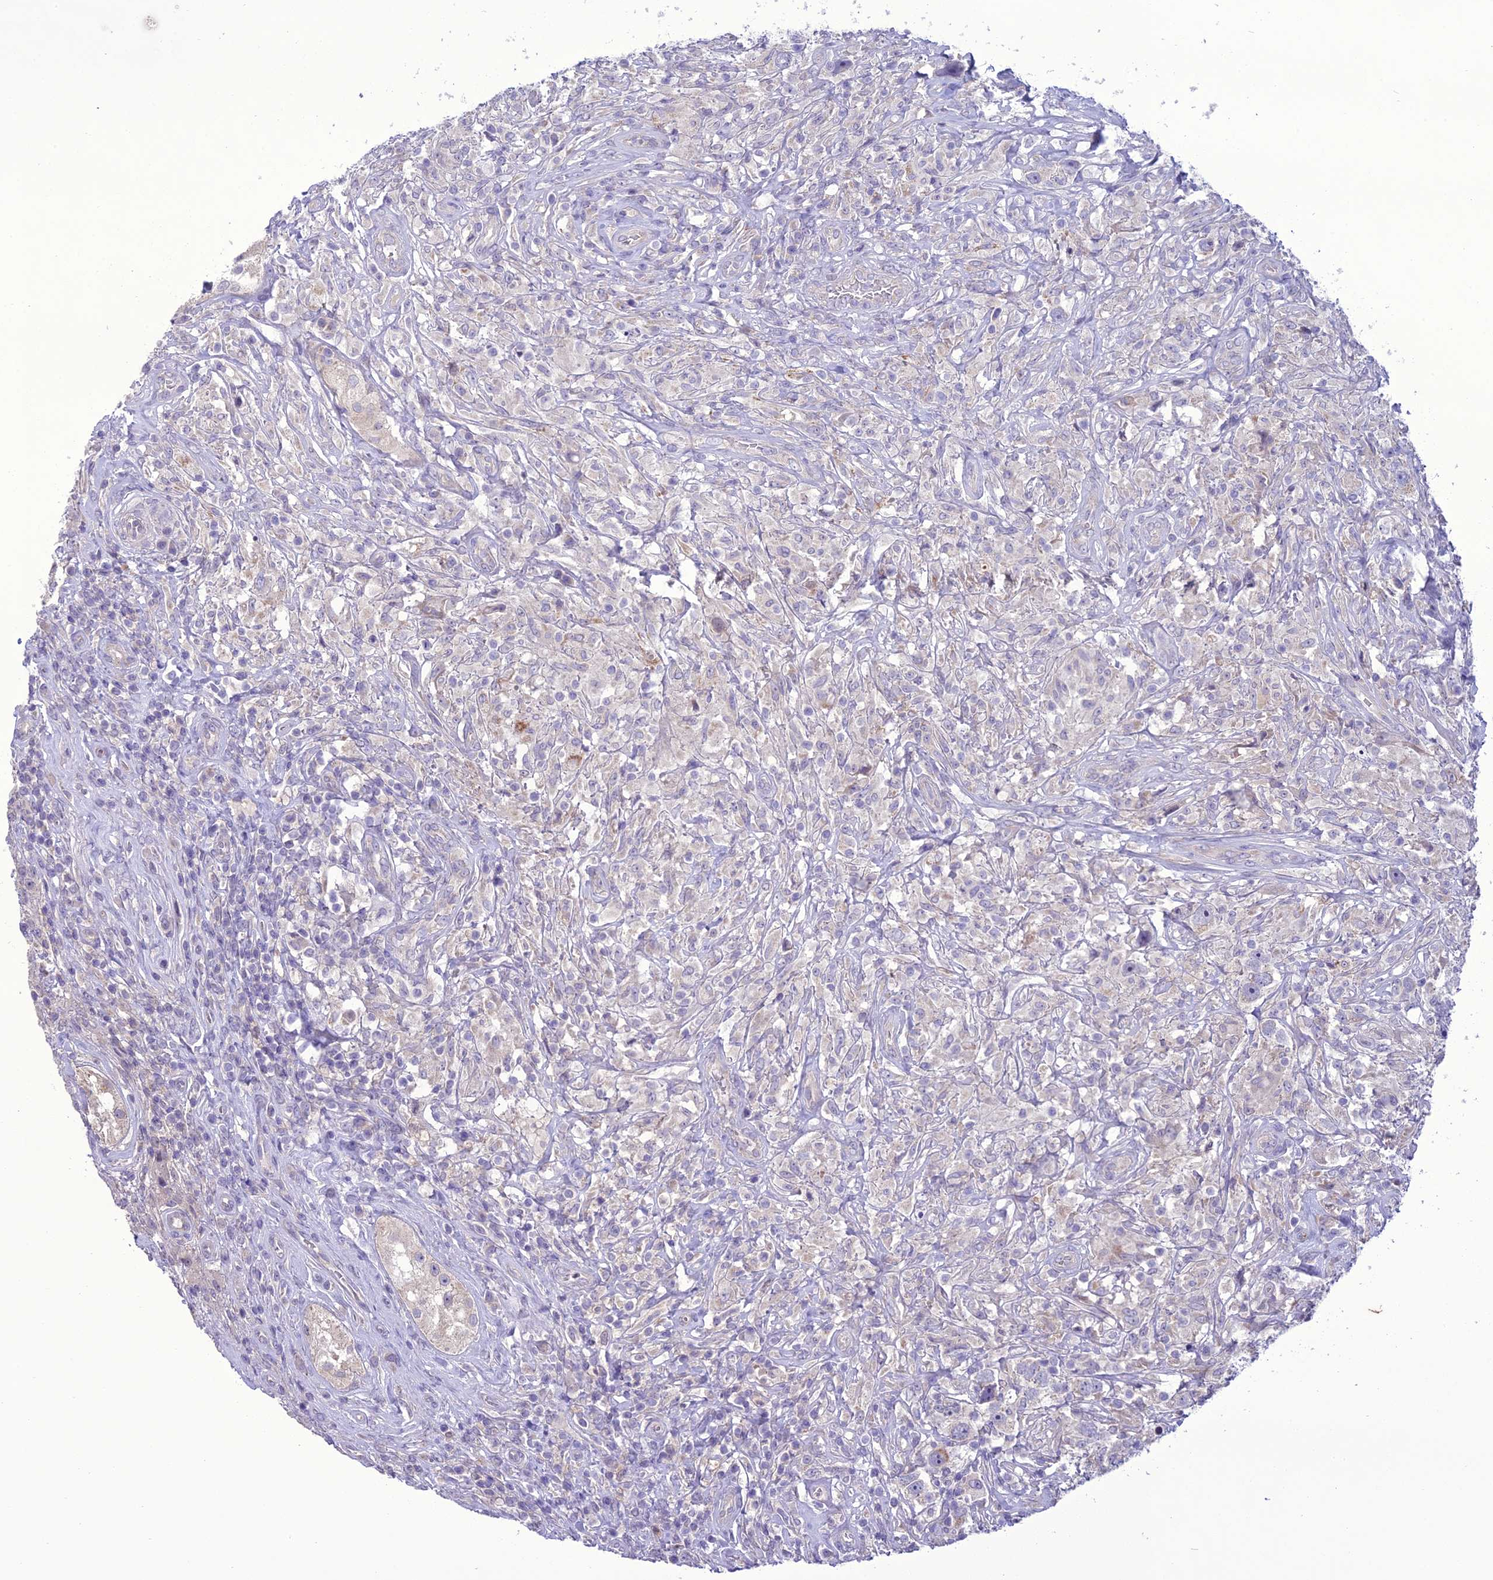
{"staining": {"intensity": "weak", "quantity": "<25%", "location": "cytoplasmic/membranous"}, "tissue": "testis cancer", "cell_type": "Tumor cells", "image_type": "cancer", "snomed": [{"axis": "morphology", "description": "Seminoma, NOS"}, {"axis": "topography", "description": "Testis"}], "caption": "Testis cancer (seminoma) was stained to show a protein in brown. There is no significant positivity in tumor cells. (Immunohistochemistry (ihc), brightfield microscopy, high magnification).", "gene": "SCRT1", "patient": {"sex": "male", "age": 49}}